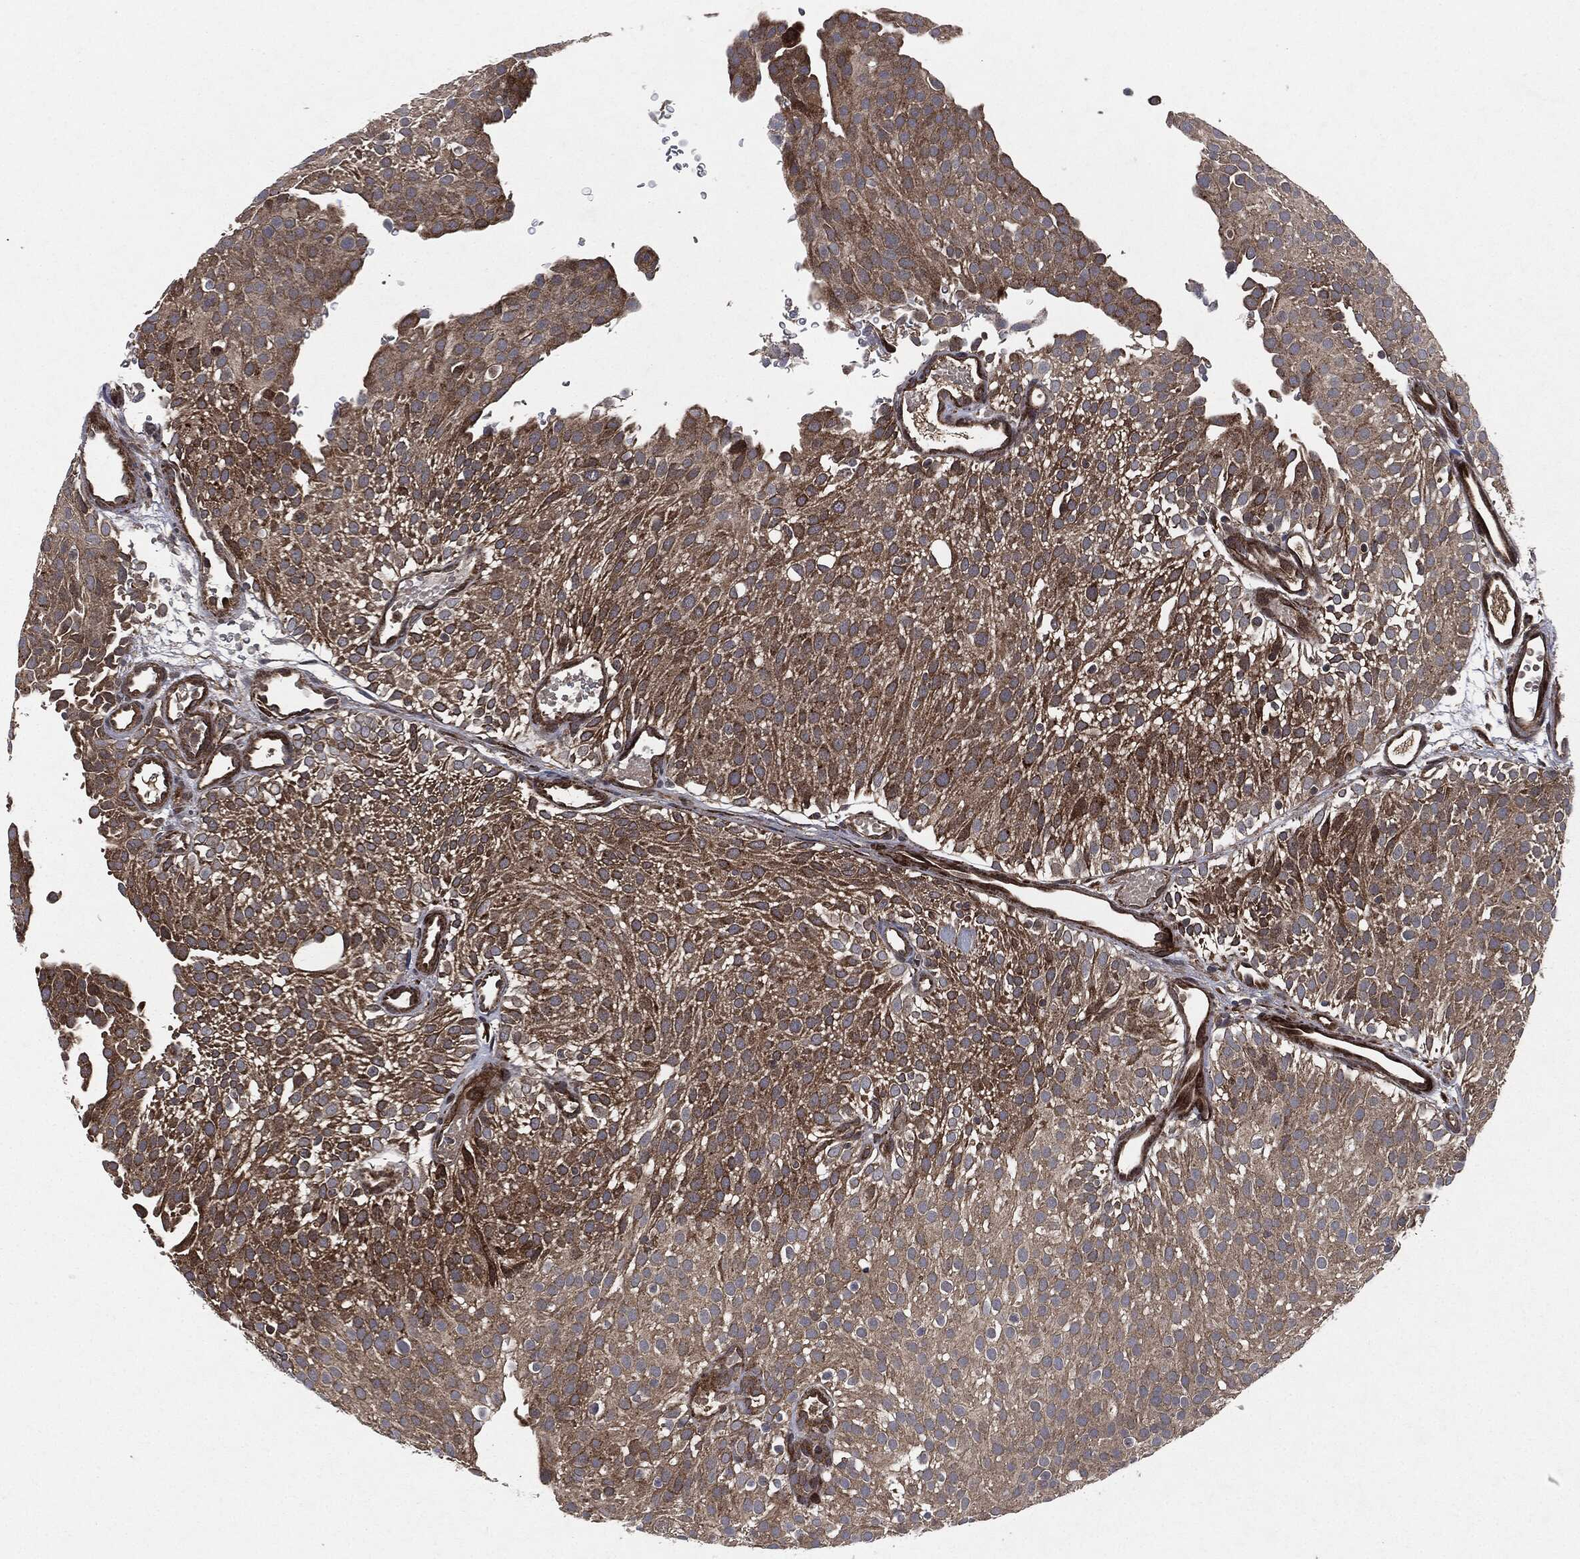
{"staining": {"intensity": "strong", "quantity": "25%-75%", "location": "cytoplasmic/membranous"}, "tissue": "urothelial cancer", "cell_type": "Tumor cells", "image_type": "cancer", "snomed": [{"axis": "morphology", "description": "Urothelial carcinoma, Low grade"}, {"axis": "topography", "description": "Urinary bladder"}], "caption": "High-power microscopy captured an immunohistochemistry (IHC) image of urothelial cancer, revealing strong cytoplasmic/membranous staining in about 25%-75% of tumor cells.", "gene": "RAF1", "patient": {"sex": "male", "age": 78}}